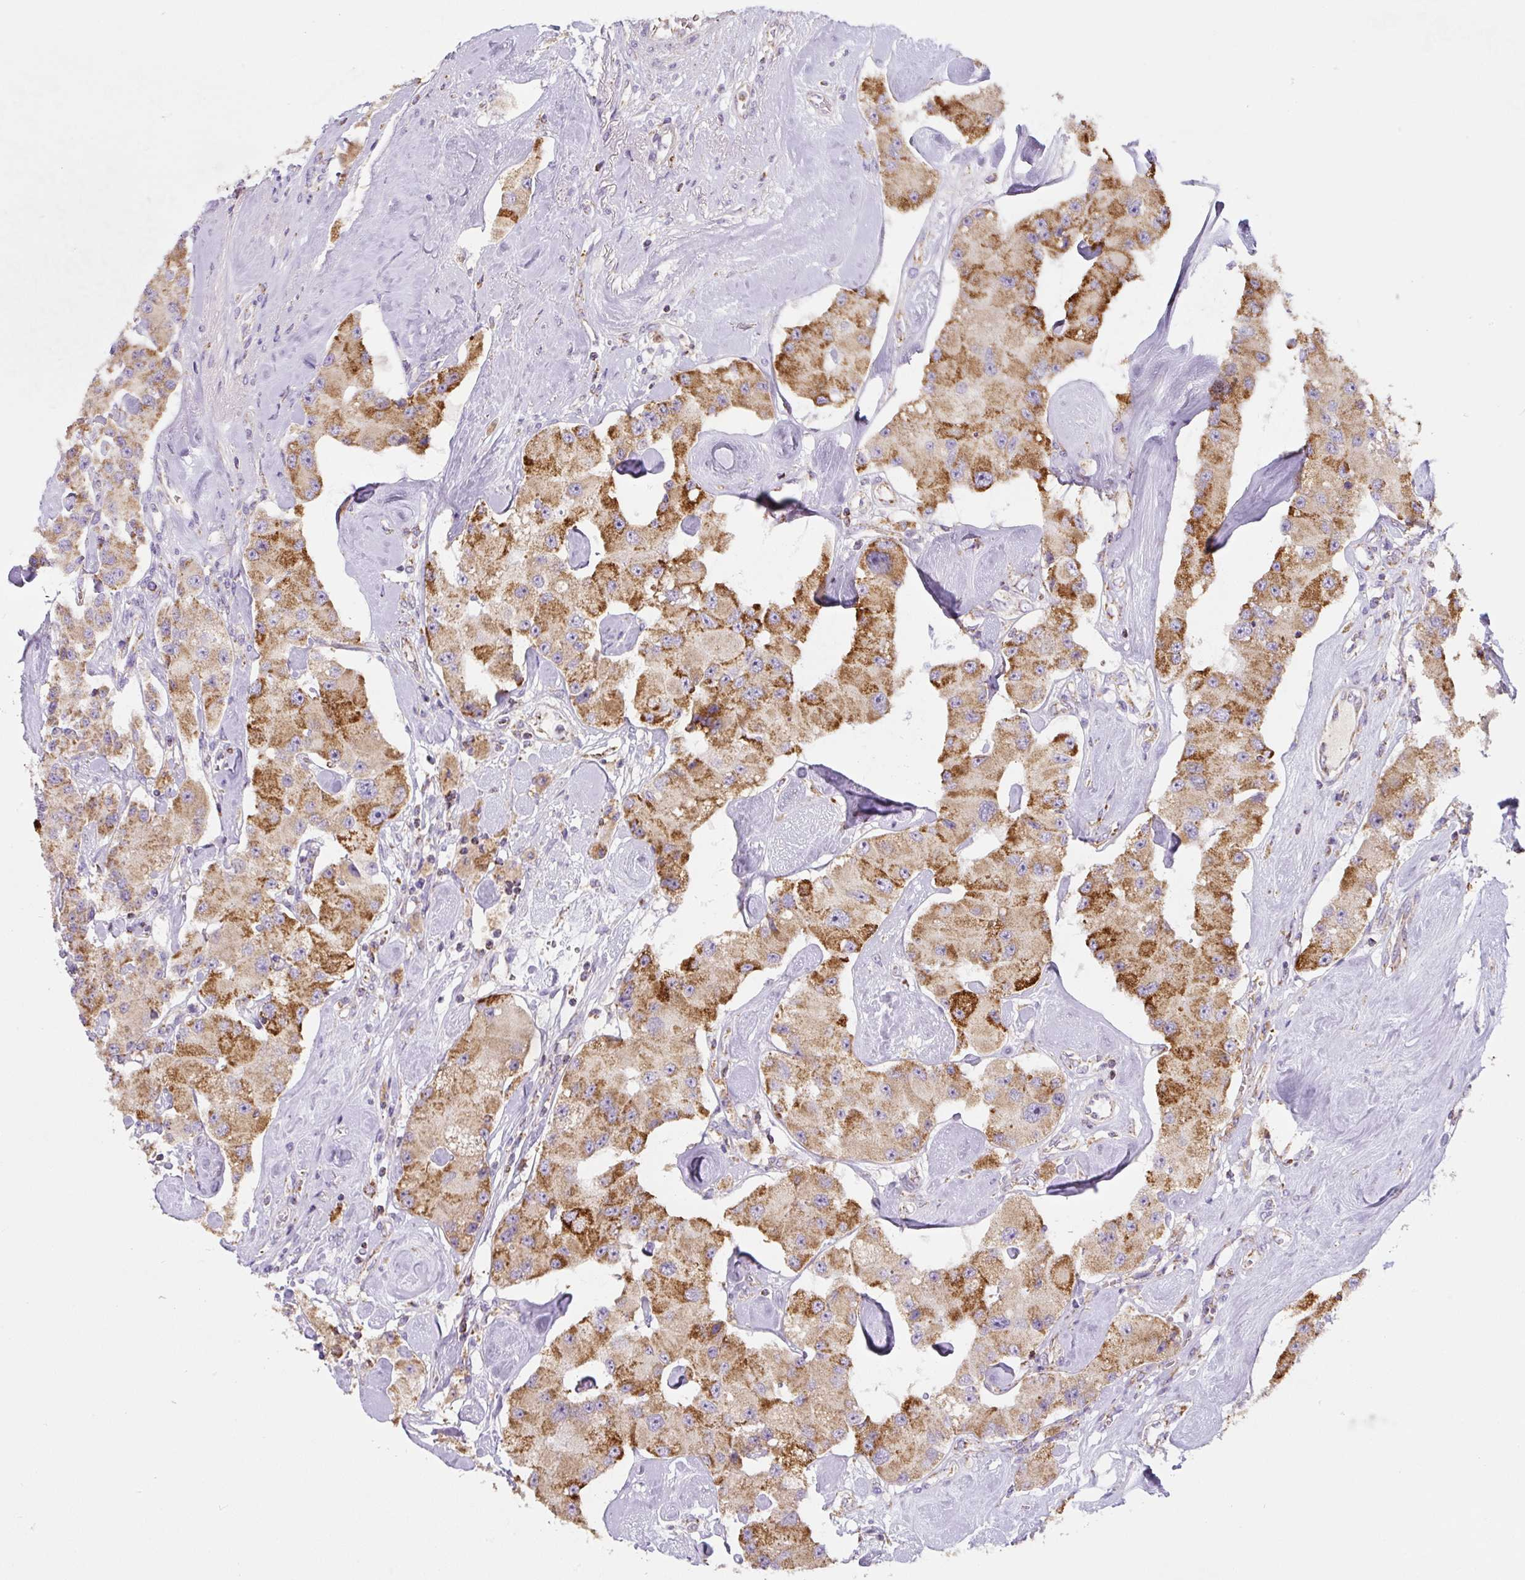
{"staining": {"intensity": "strong", "quantity": "25%-75%", "location": "cytoplasmic/membranous"}, "tissue": "carcinoid", "cell_type": "Tumor cells", "image_type": "cancer", "snomed": [{"axis": "morphology", "description": "Carcinoid, malignant, NOS"}, {"axis": "topography", "description": "Pancreas"}], "caption": "A brown stain labels strong cytoplasmic/membranous positivity of a protein in carcinoid tumor cells.", "gene": "MT-CO2", "patient": {"sex": "male", "age": 41}}